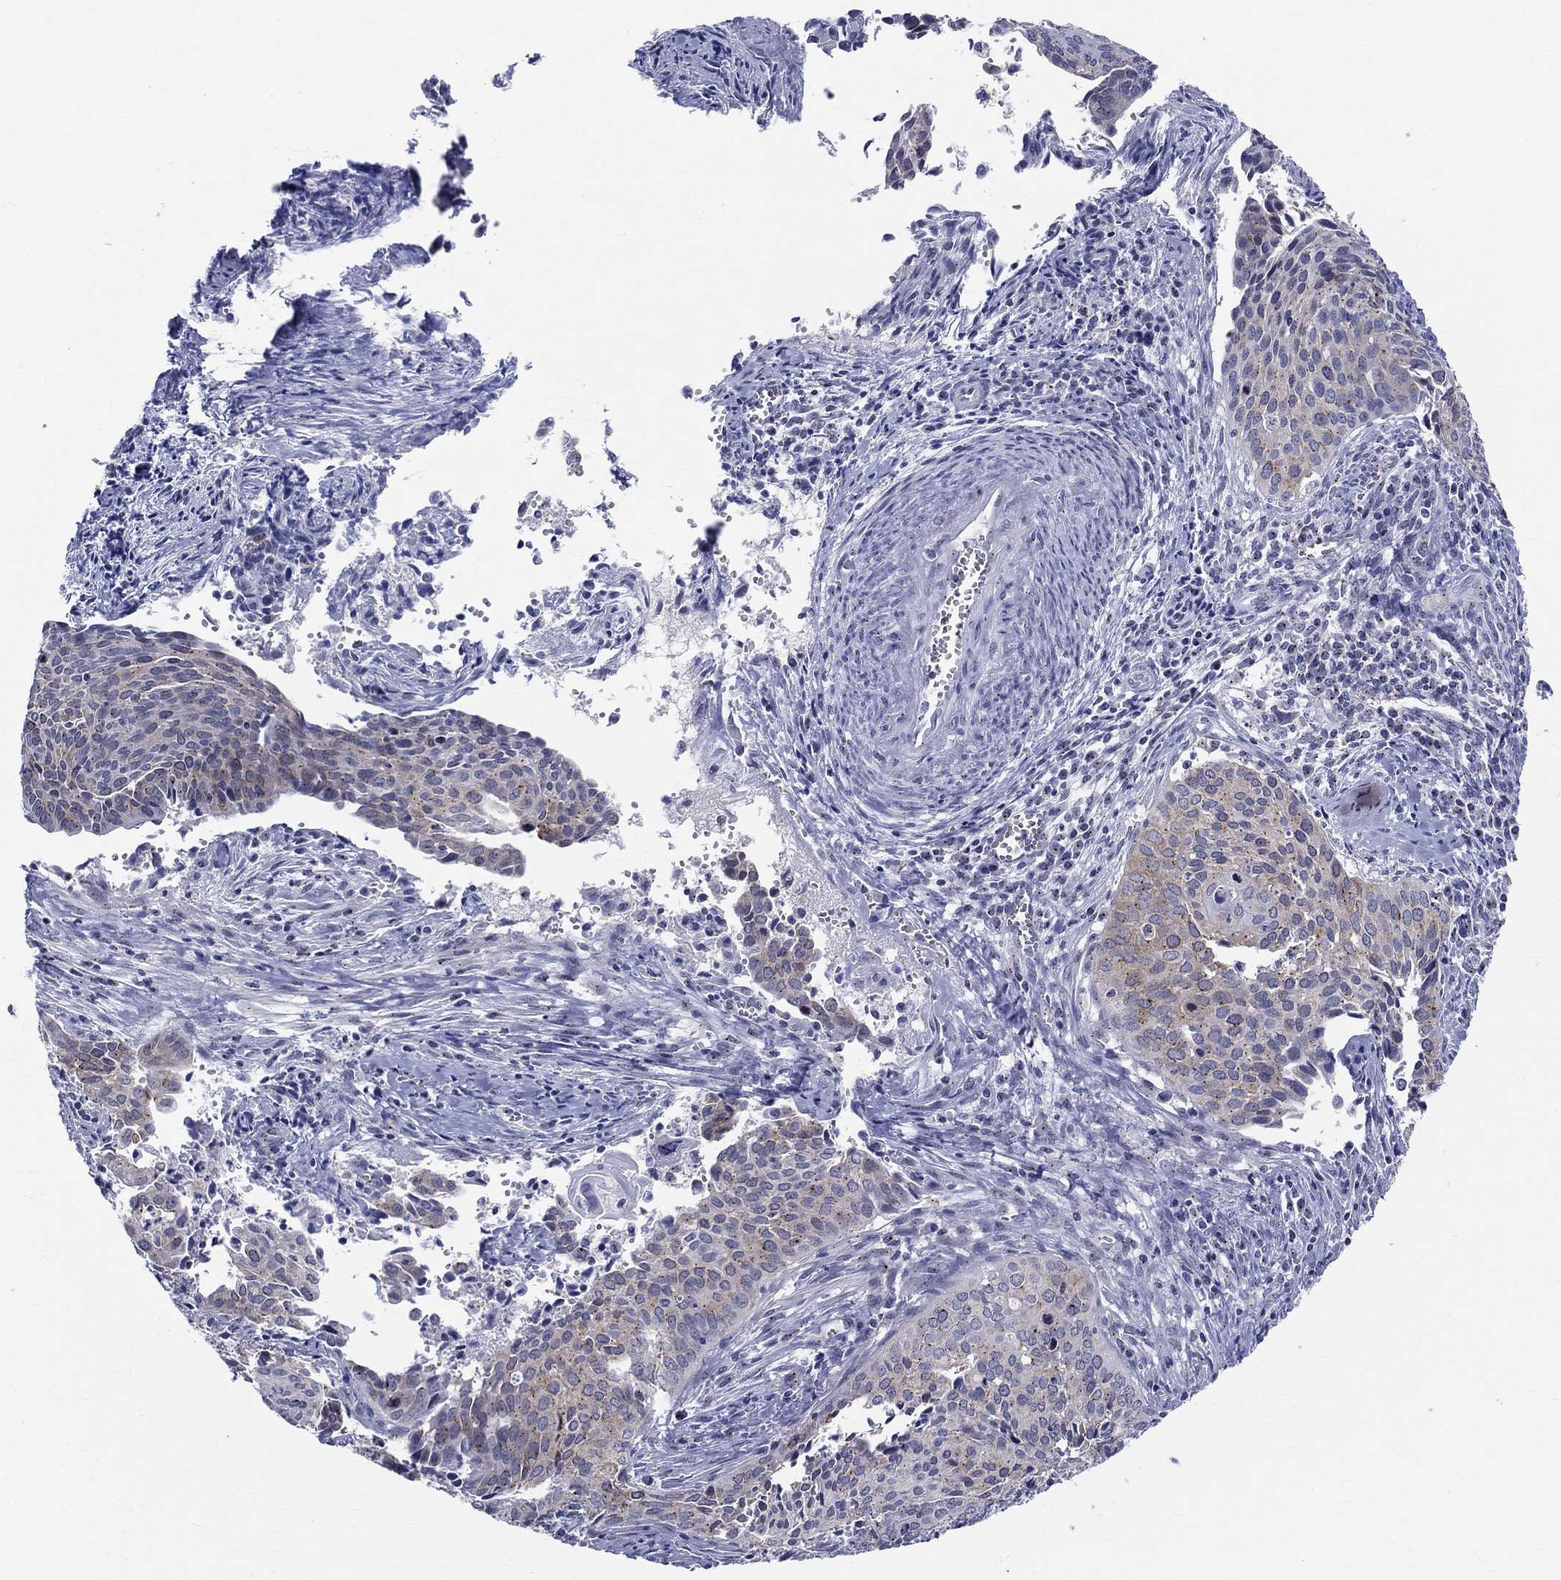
{"staining": {"intensity": "negative", "quantity": "none", "location": "none"}, "tissue": "cervical cancer", "cell_type": "Tumor cells", "image_type": "cancer", "snomed": [{"axis": "morphology", "description": "Squamous cell carcinoma, NOS"}, {"axis": "topography", "description": "Cervix"}], "caption": "DAB (3,3'-diaminobenzidine) immunohistochemical staining of squamous cell carcinoma (cervical) demonstrates no significant positivity in tumor cells.", "gene": "CEP43", "patient": {"sex": "female", "age": 29}}